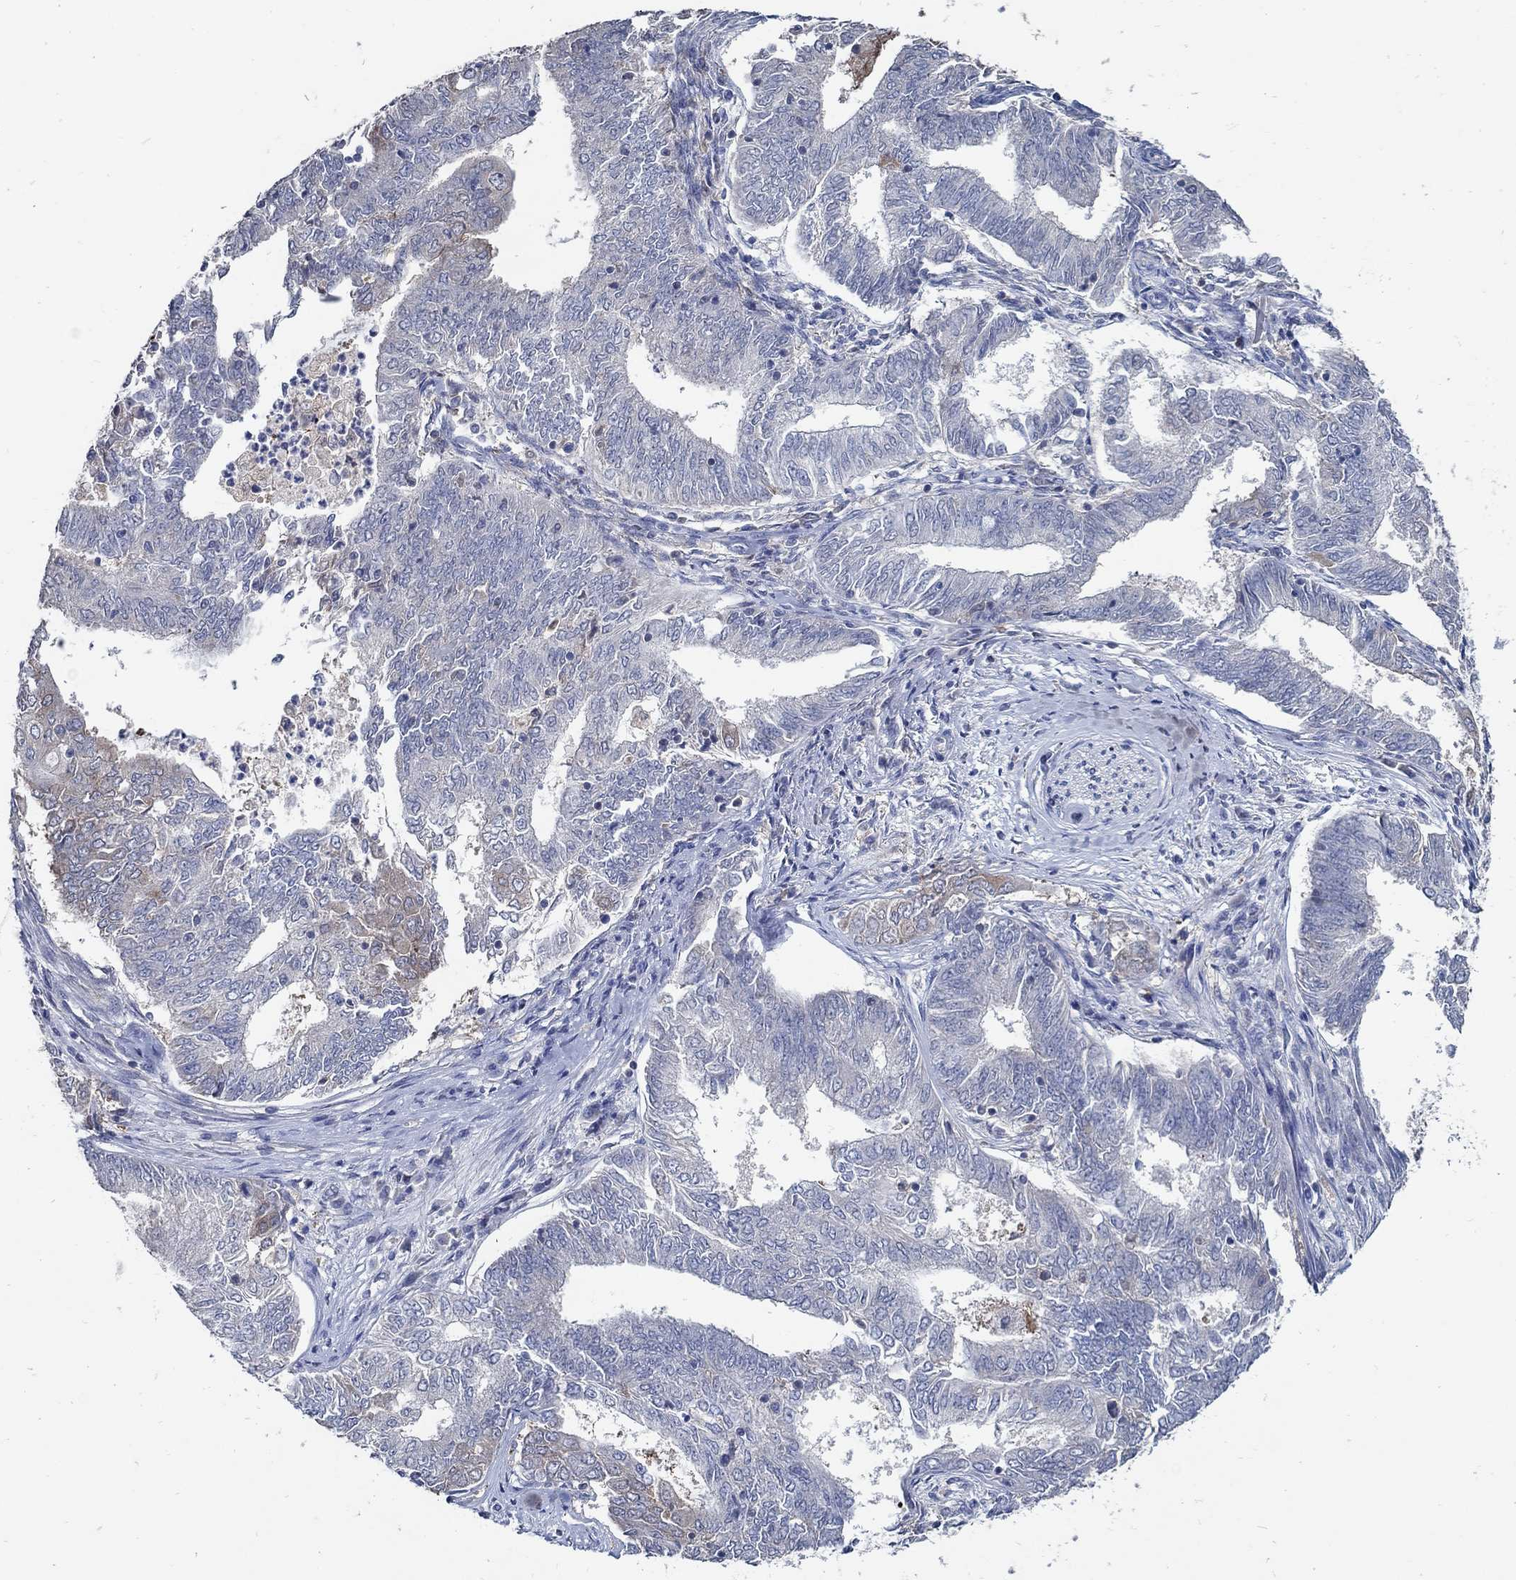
{"staining": {"intensity": "negative", "quantity": "none", "location": "none"}, "tissue": "endometrial cancer", "cell_type": "Tumor cells", "image_type": "cancer", "snomed": [{"axis": "morphology", "description": "Adenocarcinoma, NOS"}, {"axis": "topography", "description": "Endometrium"}], "caption": "DAB (3,3'-diaminobenzidine) immunohistochemical staining of human endometrial cancer (adenocarcinoma) reveals no significant expression in tumor cells.", "gene": "MTHFR", "patient": {"sex": "female", "age": 62}}